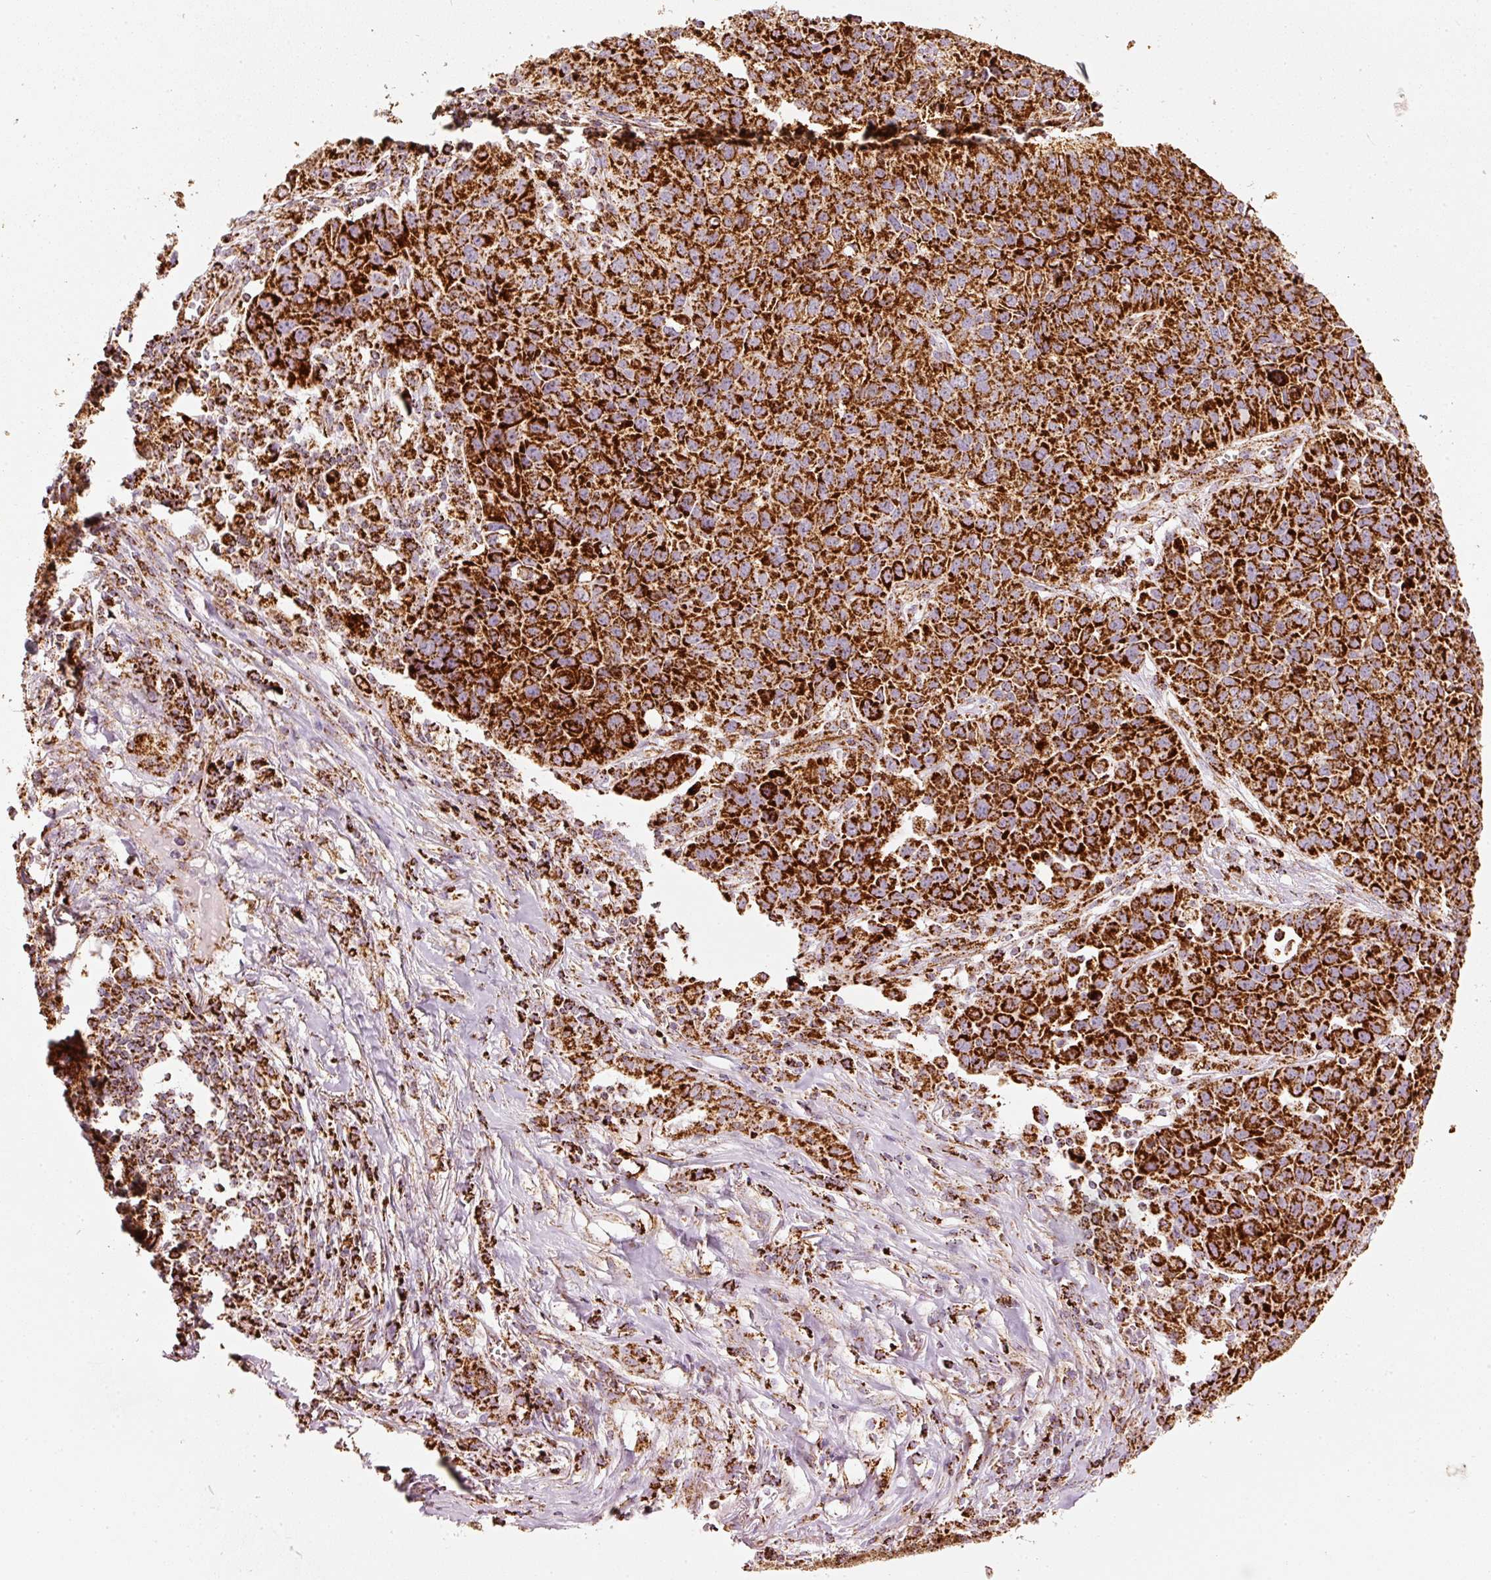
{"staining": {"intensity": "strong", "quantity": ">75%", "location": "cytoplasmic/membranous"}, "tissue": "lung cancer", "cell_type": "Tumor cells", "image_type": "cancer", "snomed": [{"axis": "morphology", "description": "Squamous cell carcinoma, NOS"}, {"axis": "topography", "description": "Lung"}], "caption": "A micrograph of lung cancer (squamous cell carcinoma) stained for a protein displays strong cytoplasmic/membranous brown staining in tumor cells.", "gene": "UQCRC1", "patient": {"sex": "male", "age": 76}}